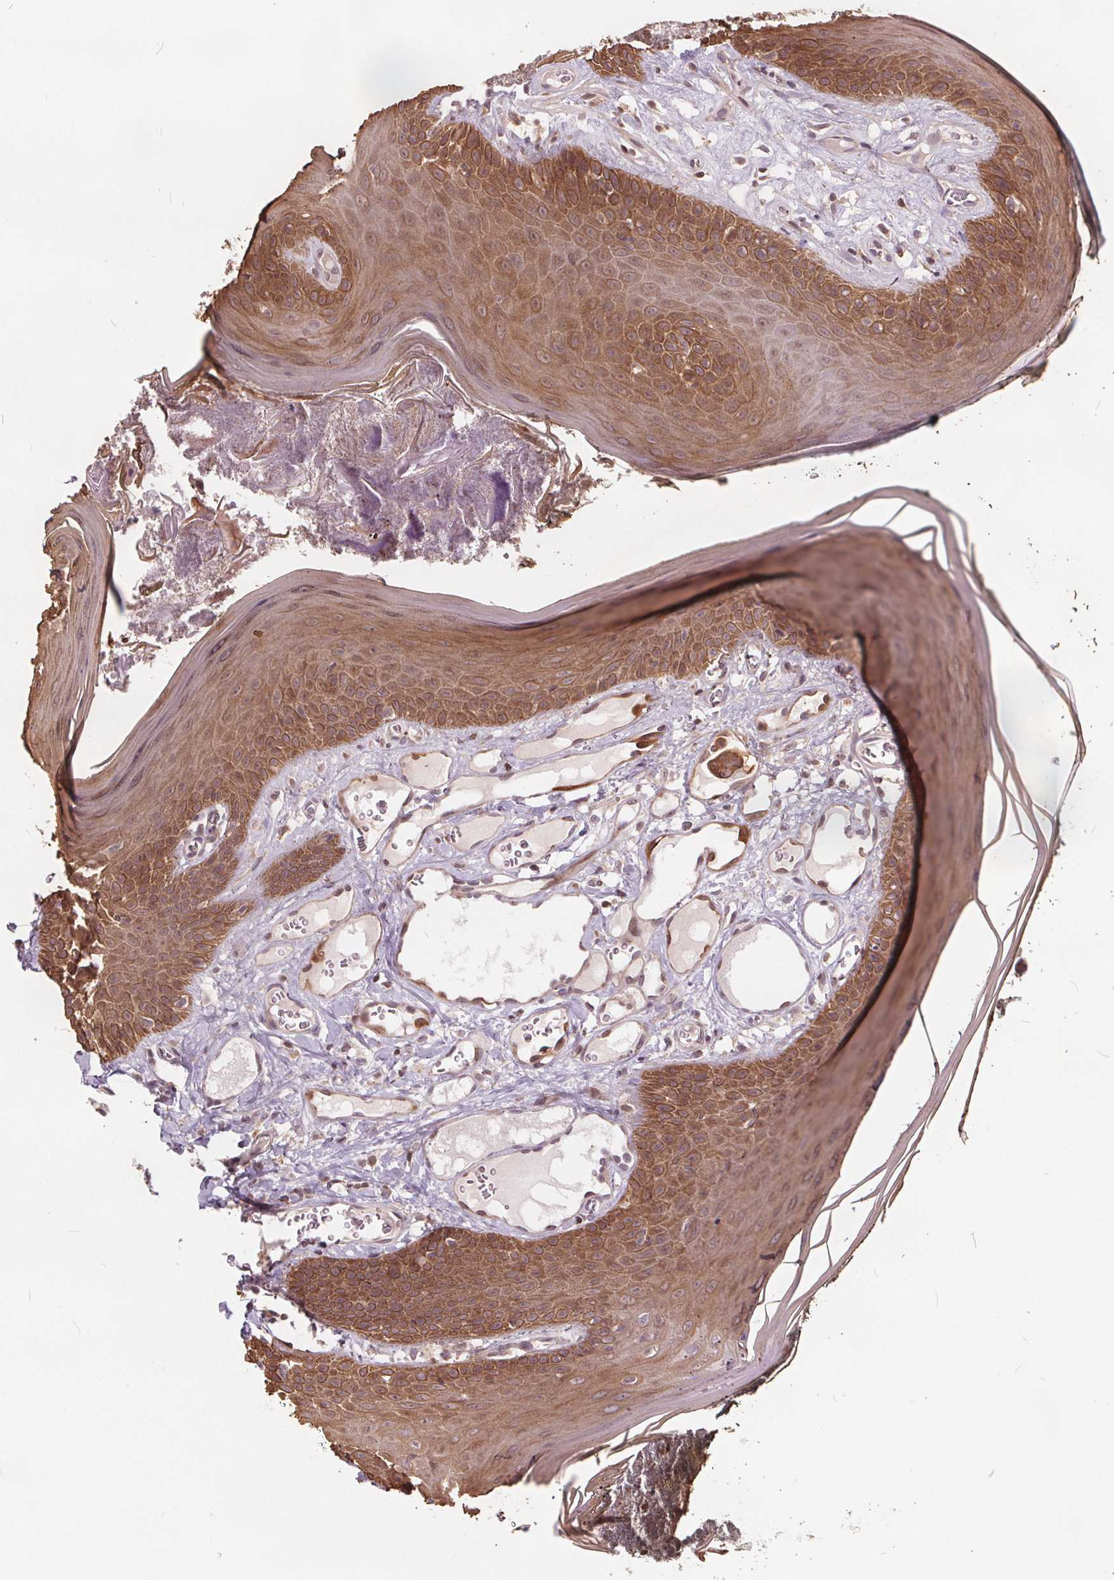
{"staining": {"intensity": "moderate", "quantity": ">75%", "location": "cytoplasmic/membranous"}, "tissue": "oral mucosa", "cell_type": "Squamous epithelial cells", "image_type": "normal", "snomed": [{"axis": "morphology", "description": "Normal tissue, NOS"}, {"axis": "topography", "description": "Oral tissue"}], "caption": "Immunohistochemical staining of normal oral mucosa exhibits moderate cytoplasmic/membranous protein expression in about >75% of squamous epithelial cells. (brown staining indicates protein expression, while blue staining denotes nuclei).", "gene": "HIF1AN", "patient": {"sex": "male", "age": 9}}